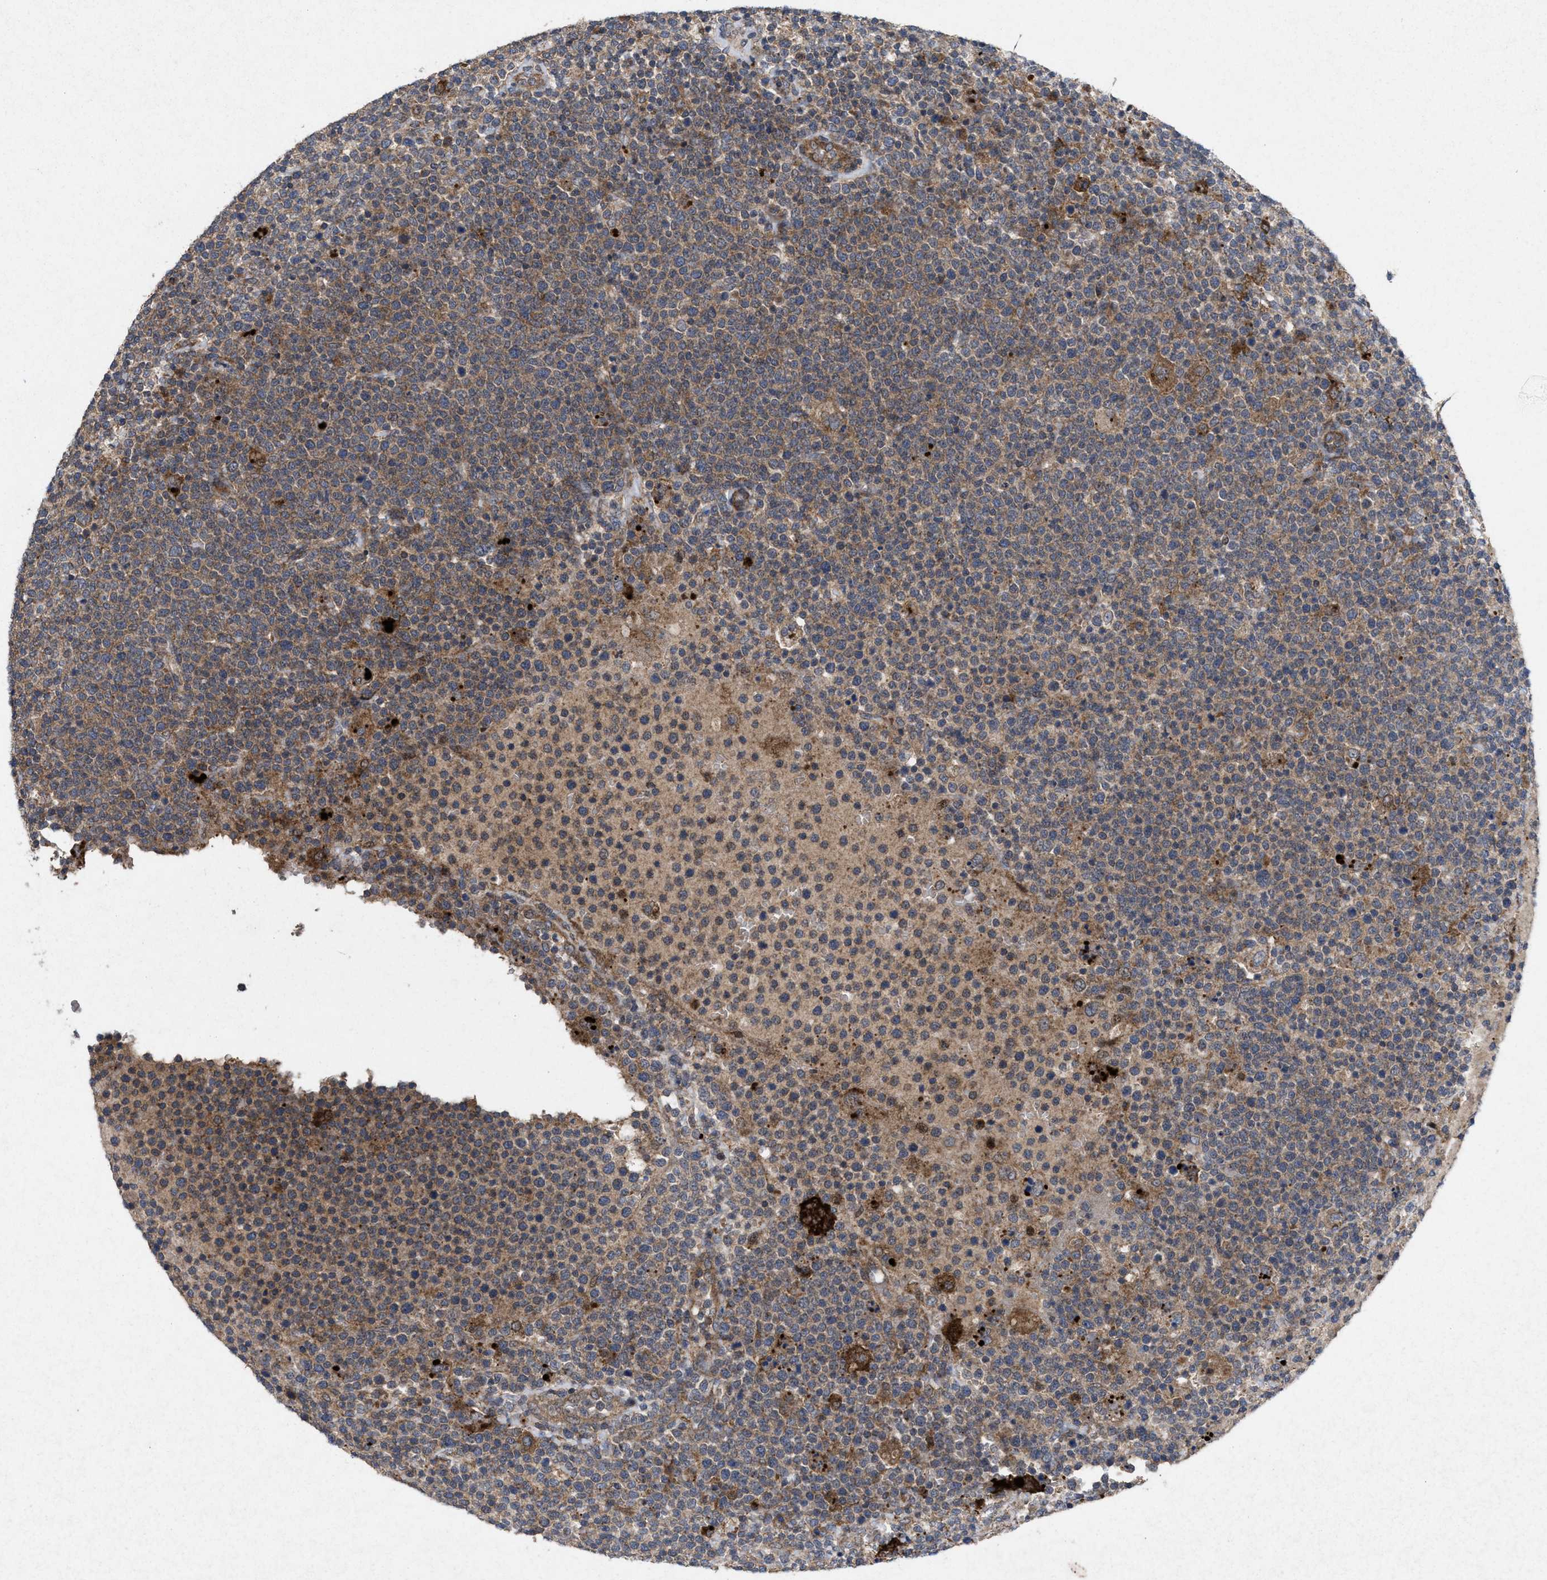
{"staining": {"intensity": "weak", "quantity": ">75%", "location": "cytoplasmic/membranous"}, "tissue": "lymphoma", "cell_type": "Tumor cells", "image_type": "cancer", "snomed": [{"axis": "morphology", "description": "Malignant lymphoma, non-Hodgkin's type, High grade"}, {"axis": "topography", "description": "Lymph node"}], "caption": "IHC of lymphoma reveals low levels of weak cytoplasmic/membranous expression in approximately >75% of tumor cells.", "gene": "MSI2", "patient": {"sex": "male", "age": 61}}